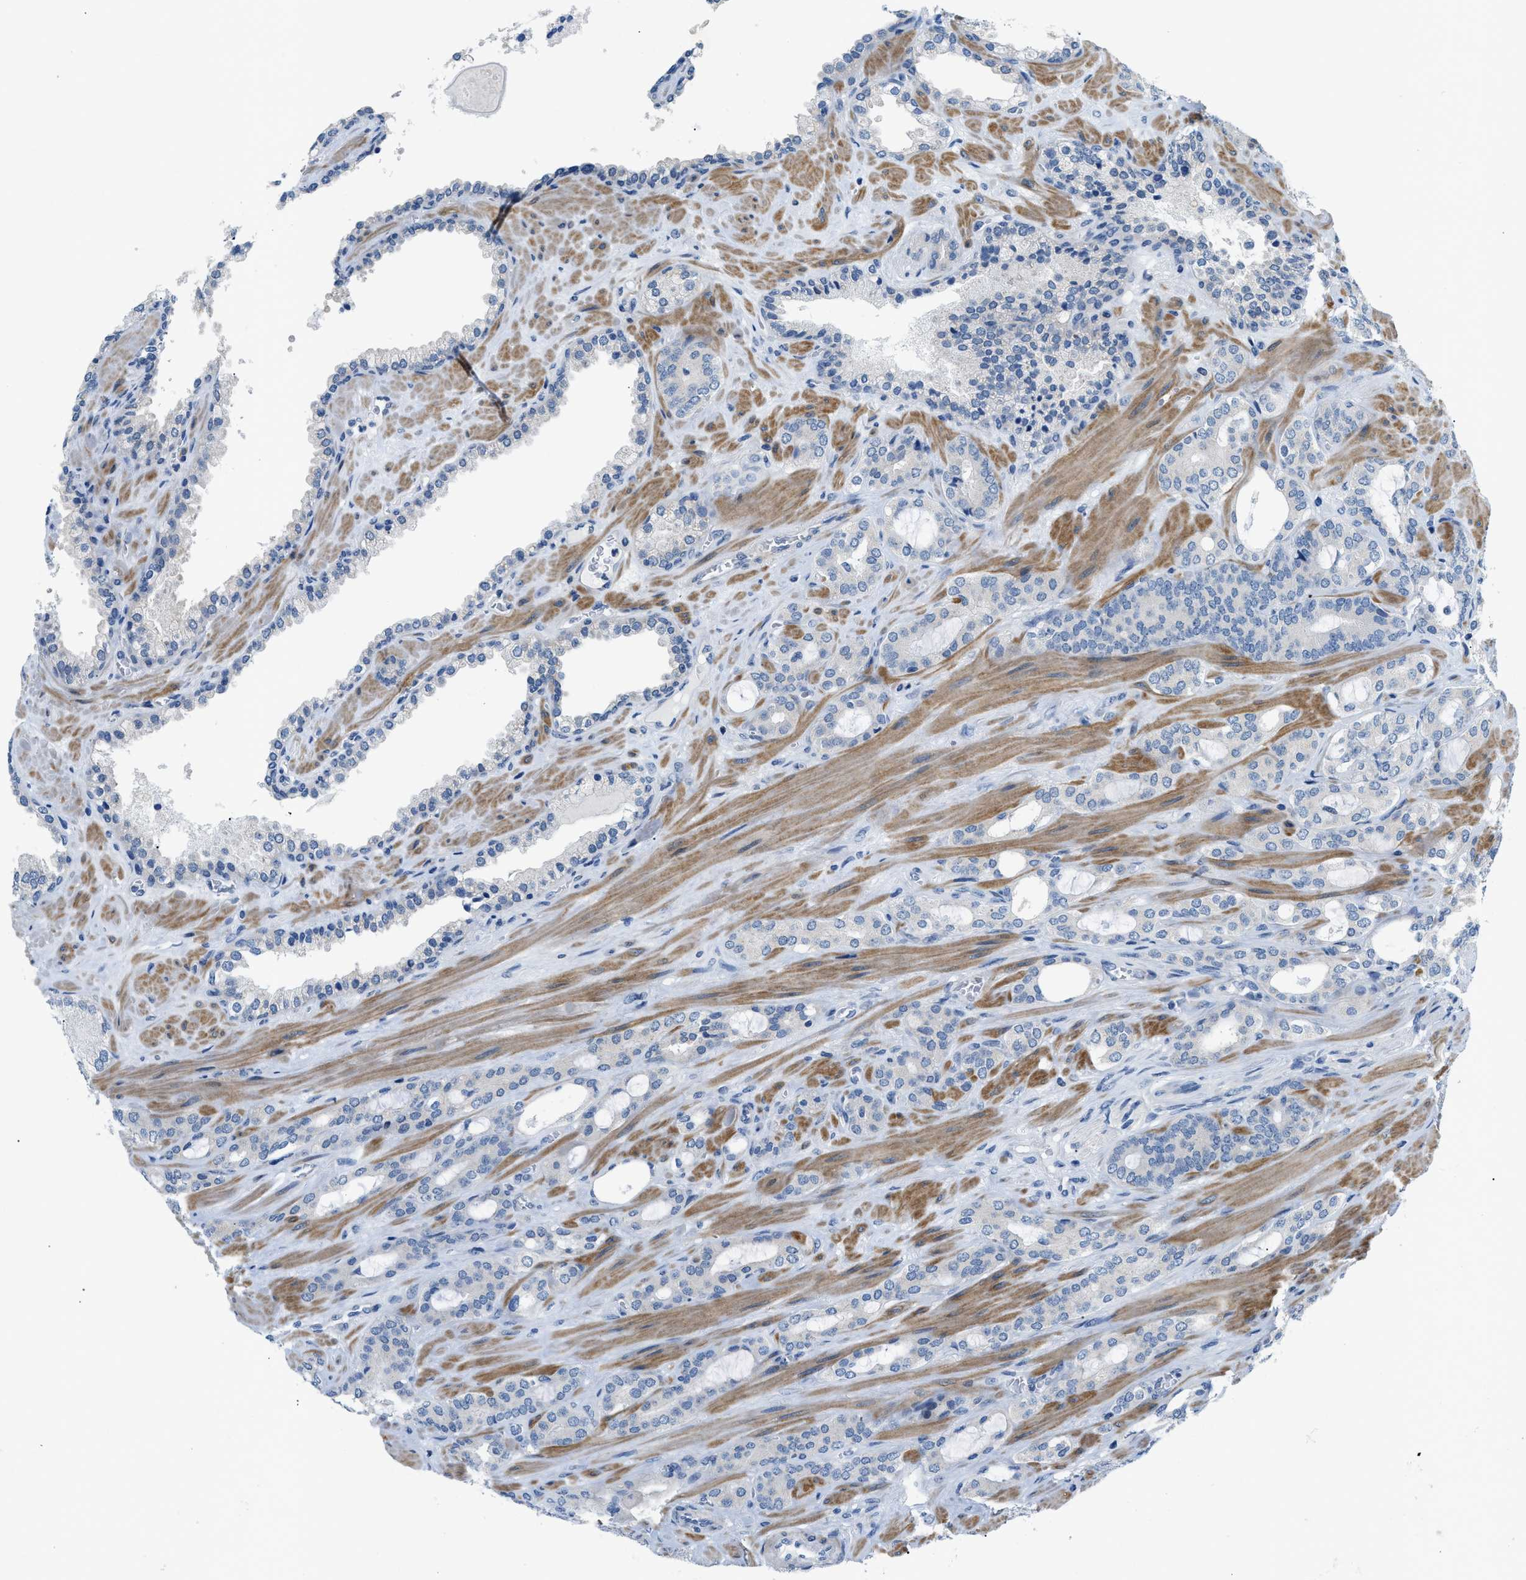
{"staining": {"intensity": "negative", "quantity": "none", "location": "none"}, "tissue": "prostate cancer", "cell_type": "Tumor cells", "image_type": "cancer", "snomed": [{"axis": "morphology", "description": "Adenocarcinoma, Low grade"}, {"axis": "topography", "description": "Prostate"}], "caption": "There is no significant positivity in tumor cells of low-grade adenocarcinoma (prostate). The staining is performed using DAB brown chromogen with nuclei counter-stained in using hematoxylin.", "gene": "FDCSP", "patient": {"sex": "male", "age": 63}}